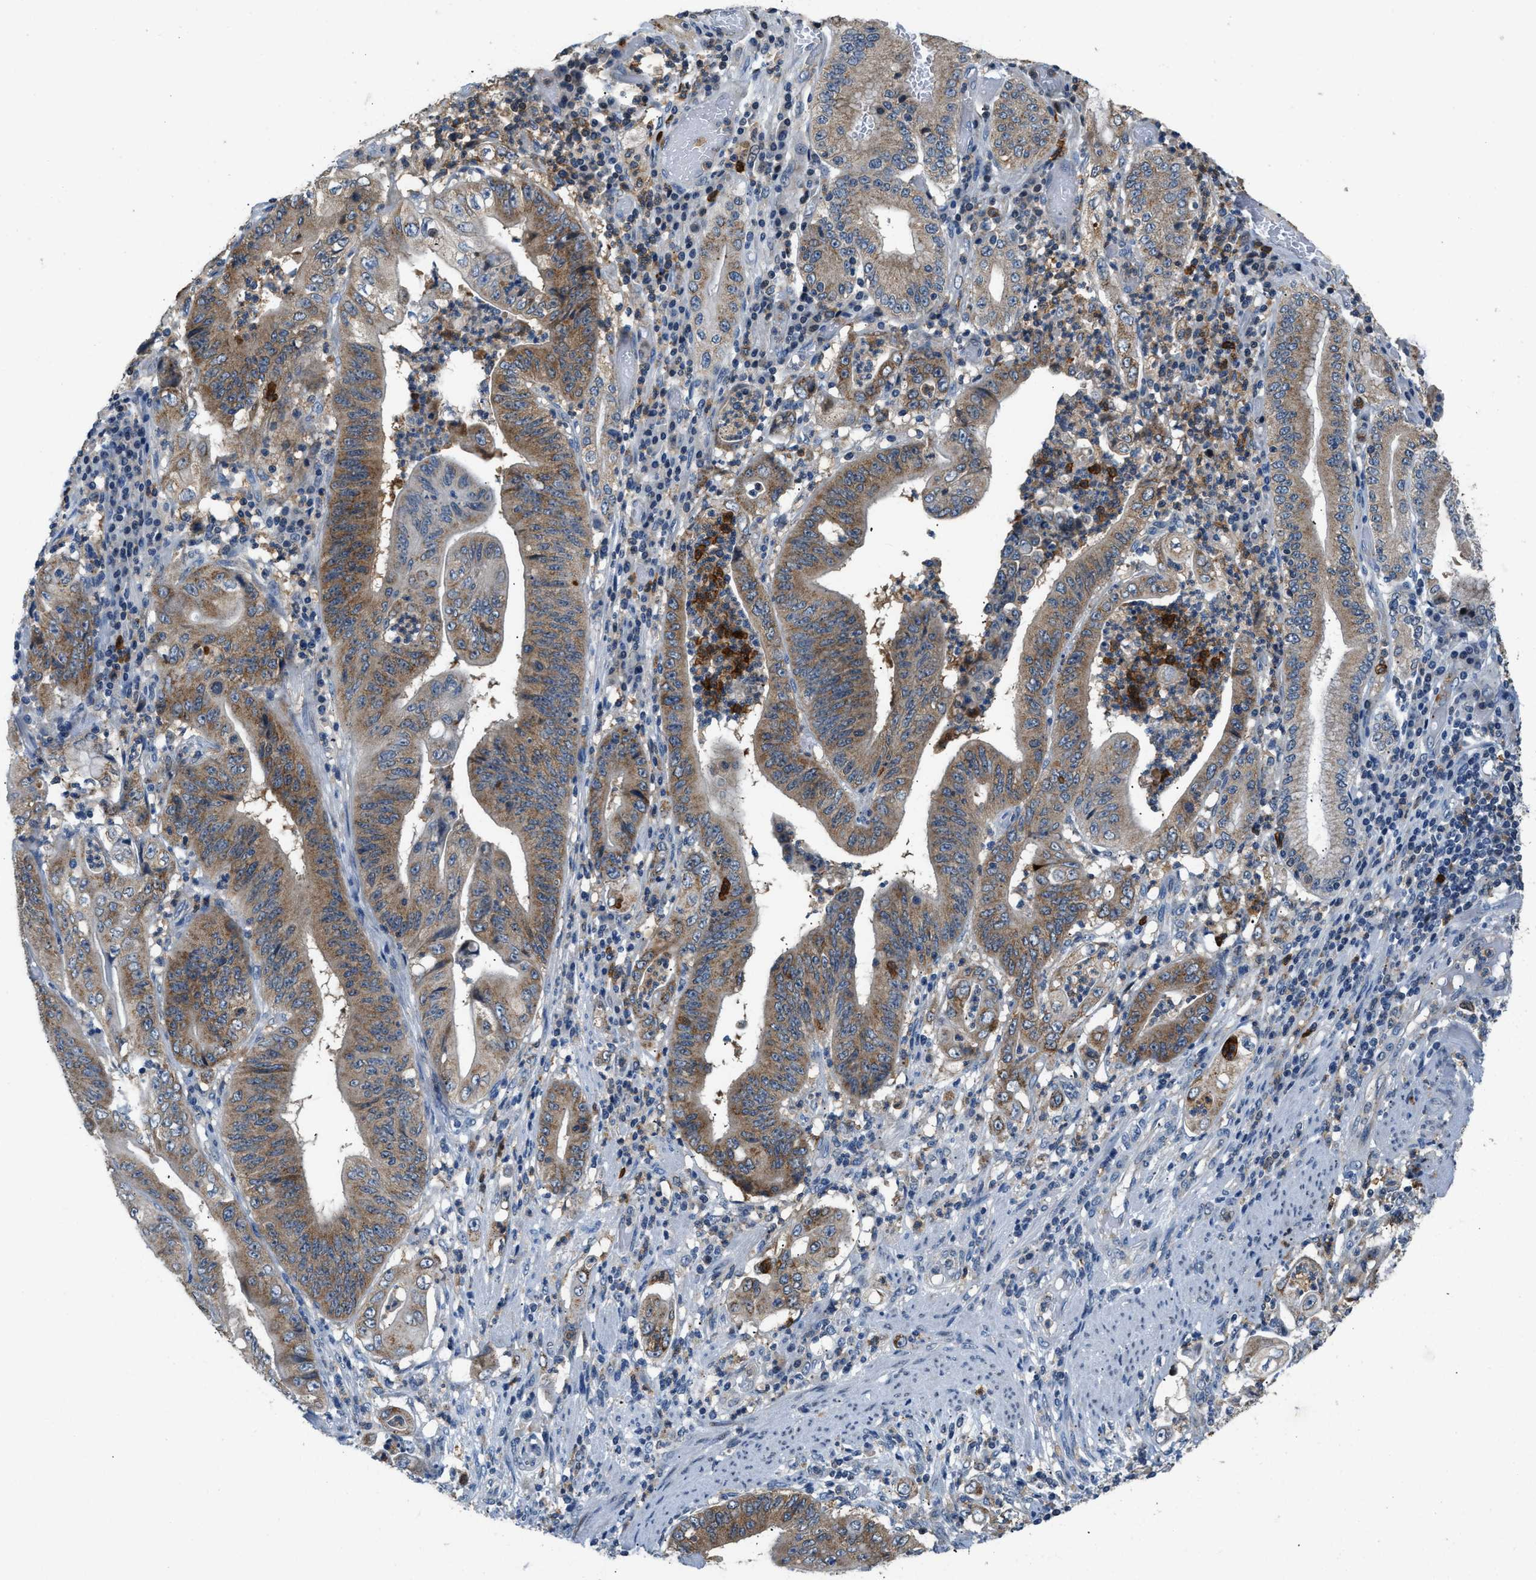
{"staining": {"intensity": "moderate", "quantity": ">75%", "location": "cytoplasmic/membranous"}, "tissue": "stomach cancer", "cell_type": "Tumor cells", "image_type": "cancer", "snomed": [{"axis": "morphology", "description": "Adenocarcinoma, NOS"}, {"axis": "topography", "description": "Stomach"}], "caption": "Adenocarcinoma (stomach) was stained to show a protein in brown. There is medium levels of moderate cytoplasmic/membranous staining in approximately >75% of tumor cells.", "gene": "TOMM34", "patient": {"sex": "female", "age": 73}}